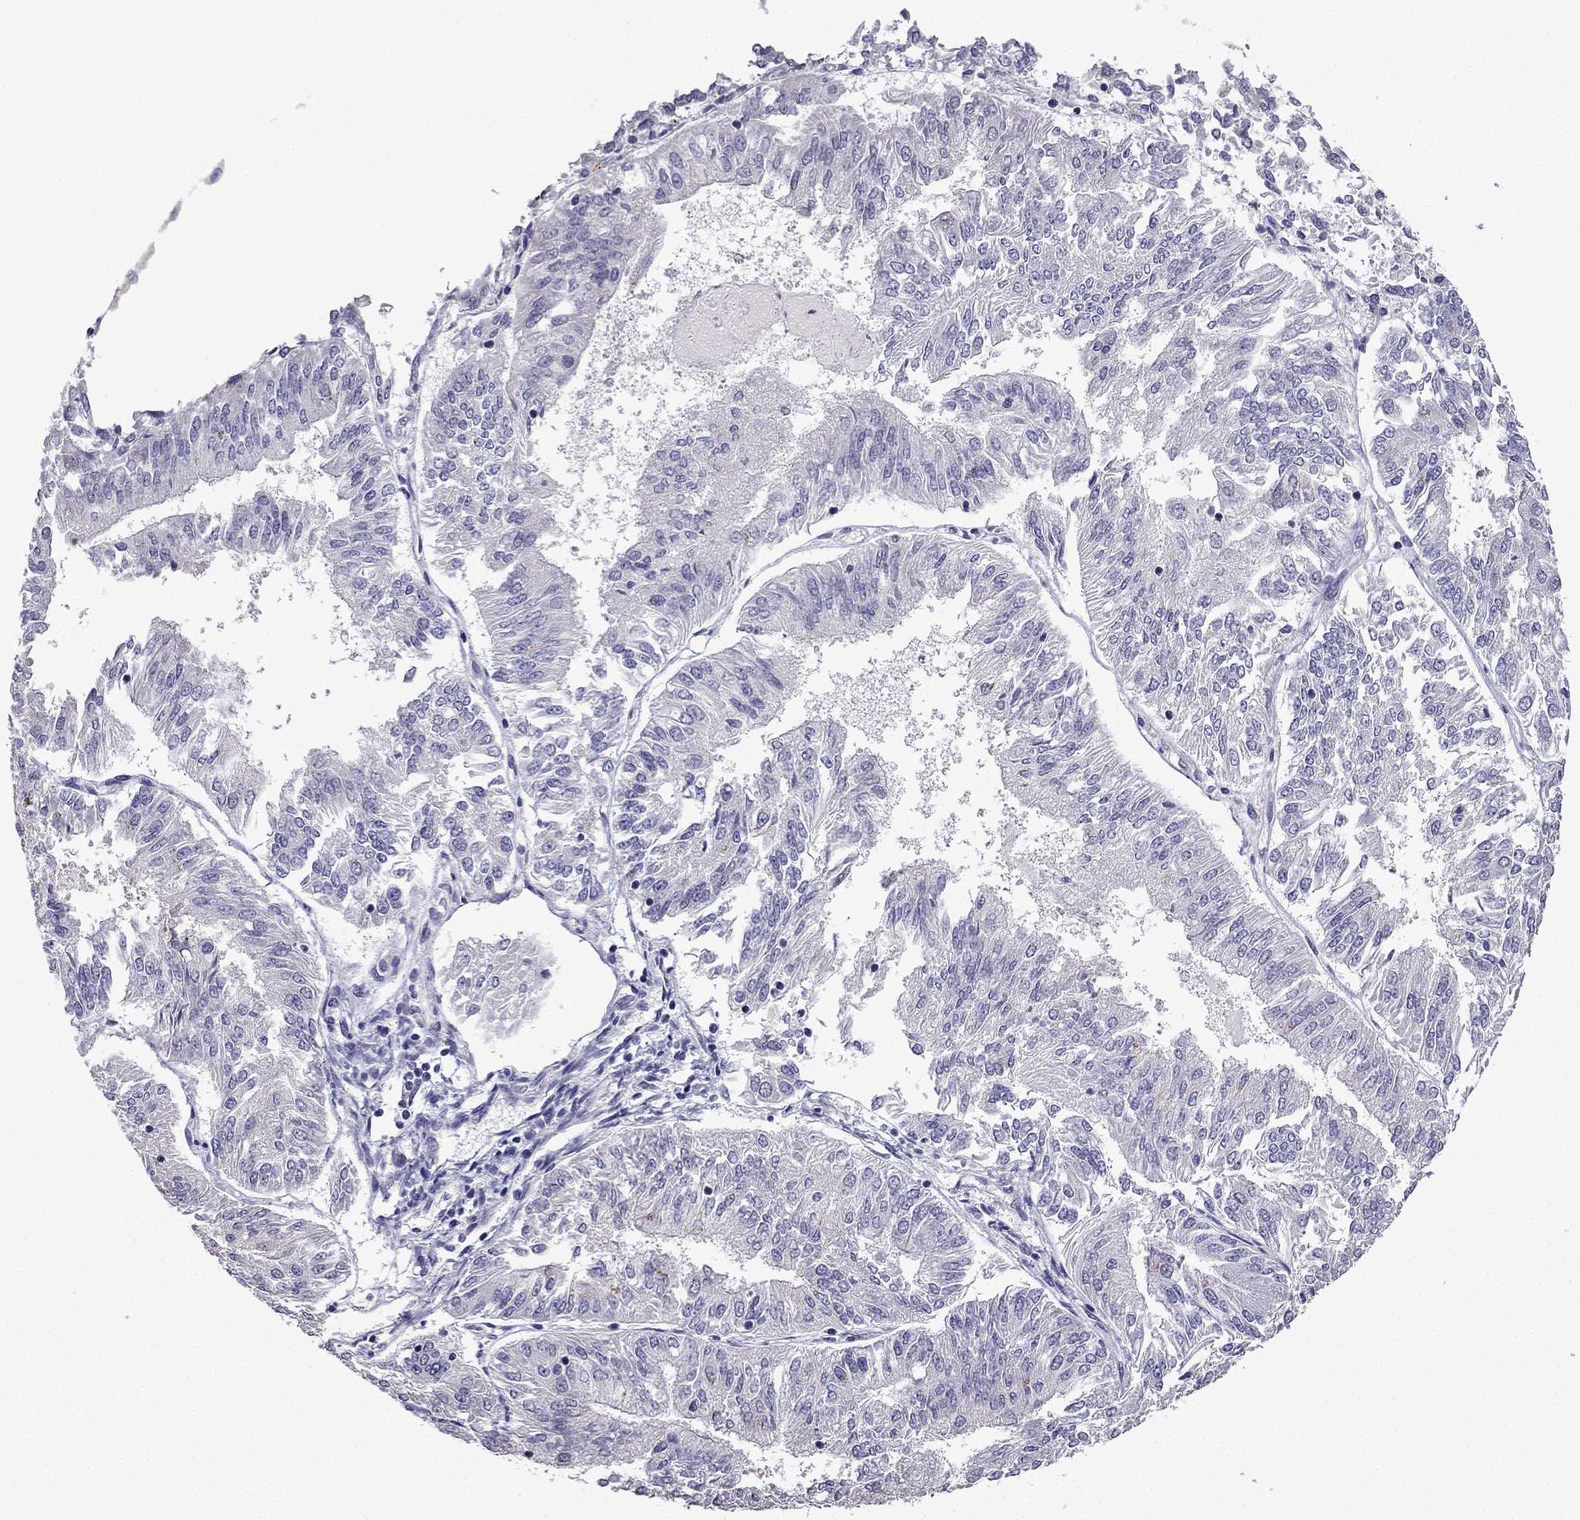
{"staining": {"intensity": "negative", "quantity": "none", "location": "none"}, "tissue": "endometrial cancer", "cell_type": "Tumor cells", "image_type": "cancer", "snomed": [{"axis": "morphology", "description": "Adenocarcinoma, NOS"}, {"axis": "topography", "description": "Endometrium"}], "caption": "Protein analysis of adenocarcinoma (endometrial) demonstrates no significant positivity in tumor cells.", "gene": "TTN", "patient": {"sex": "female", "age": 58}}